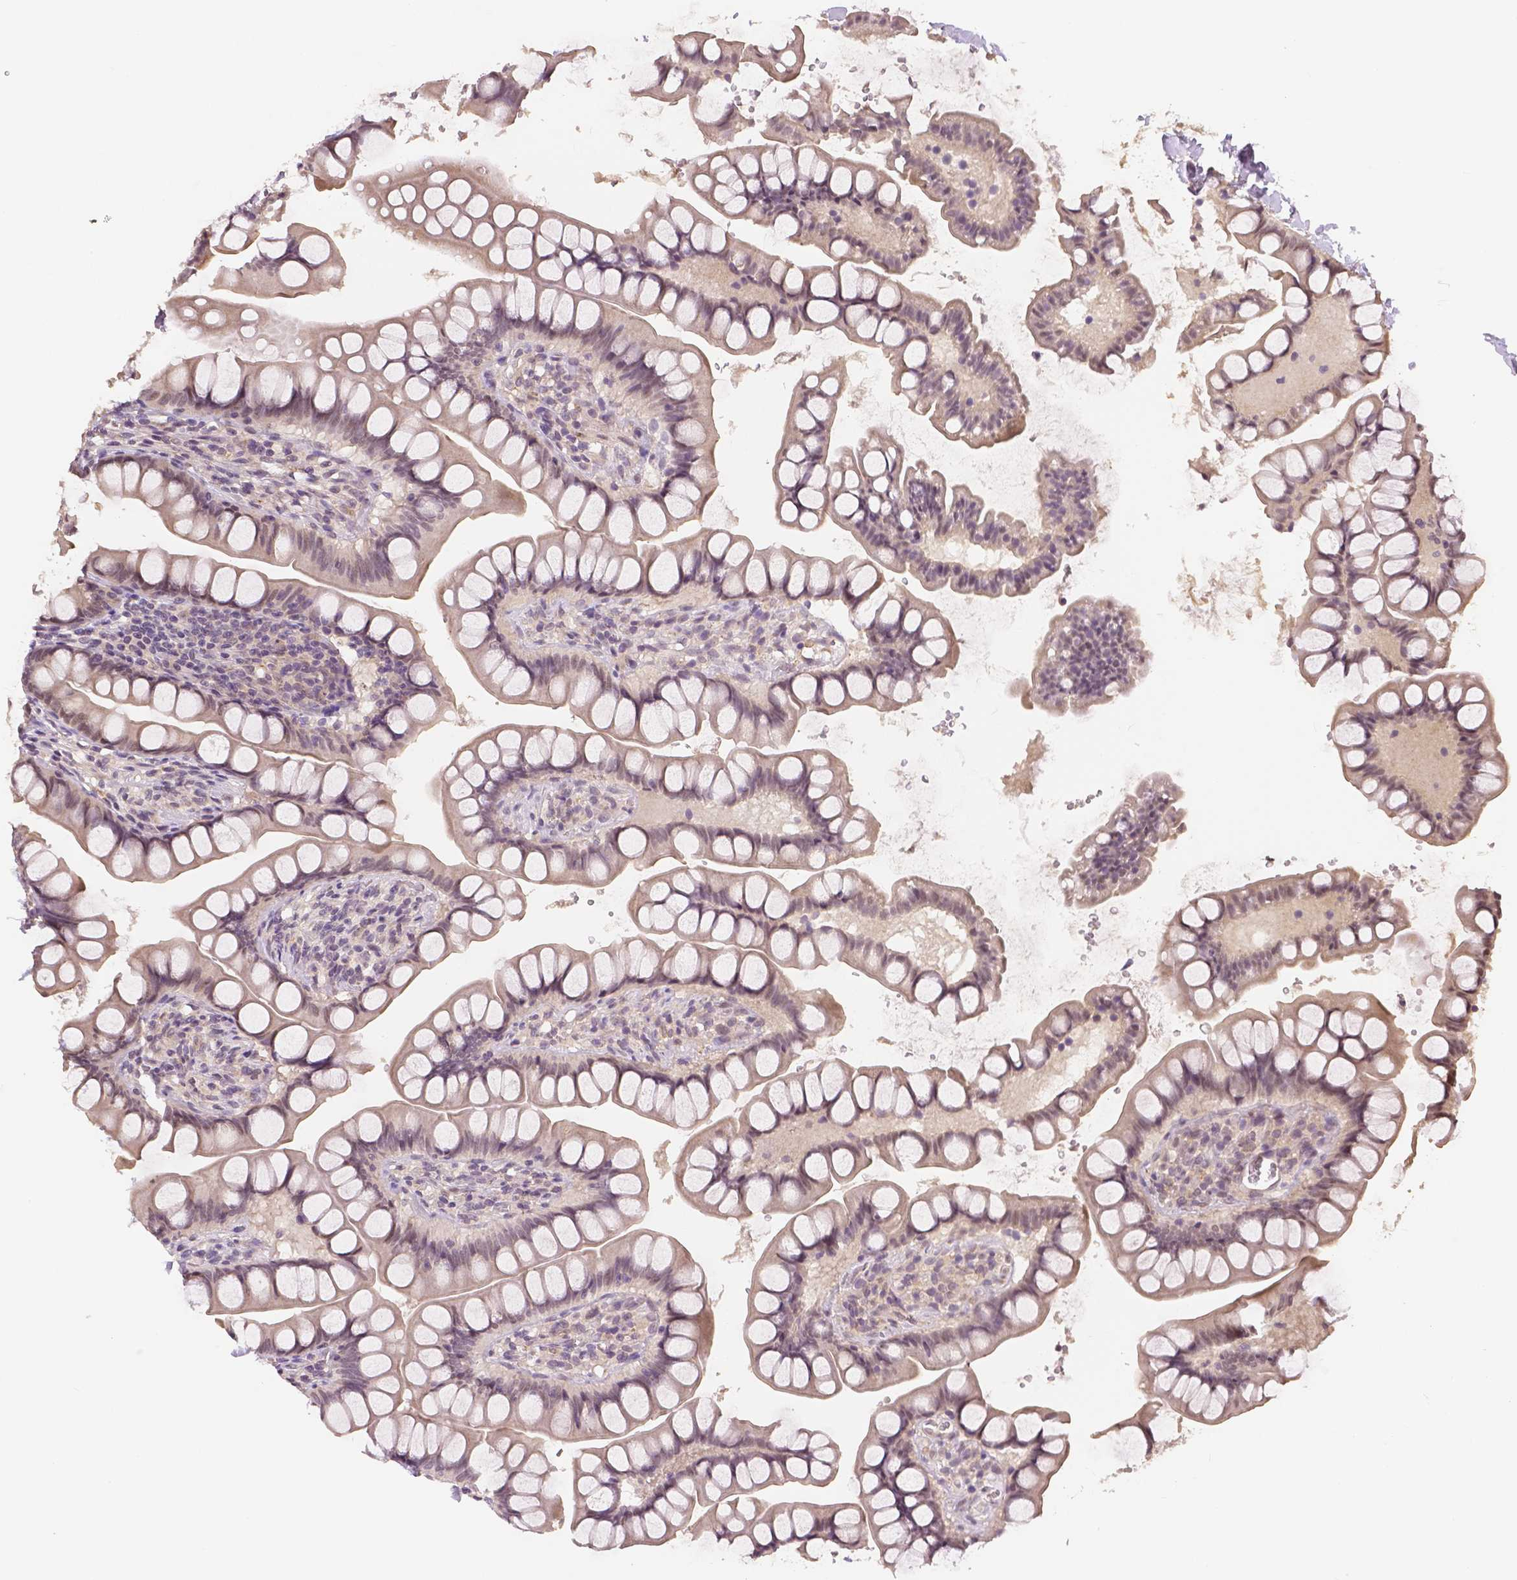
{"staining": {"intensity": "weak", "quantity": "25%-75%", "location": "cytoplasmic/membranous"}, "tissue": "small intestine", "cell_type": "Glandular cells", "image_type": "normal", "snomed": [{"axis": "morphology", "description": "Normal tissue, NOS"}, {"axis": "topography", "description": "Small intestine"}], "caption": "Protein staining exhibits weak cytoplasmic/membranous positivity in about 25%-75% of glandular cells in normal small intestine. Ihc stains the protein in brown and the nuclei are stained blue.", "gene": "MAP1LC3B", "patient": {"sex": "male", "age": 70}}